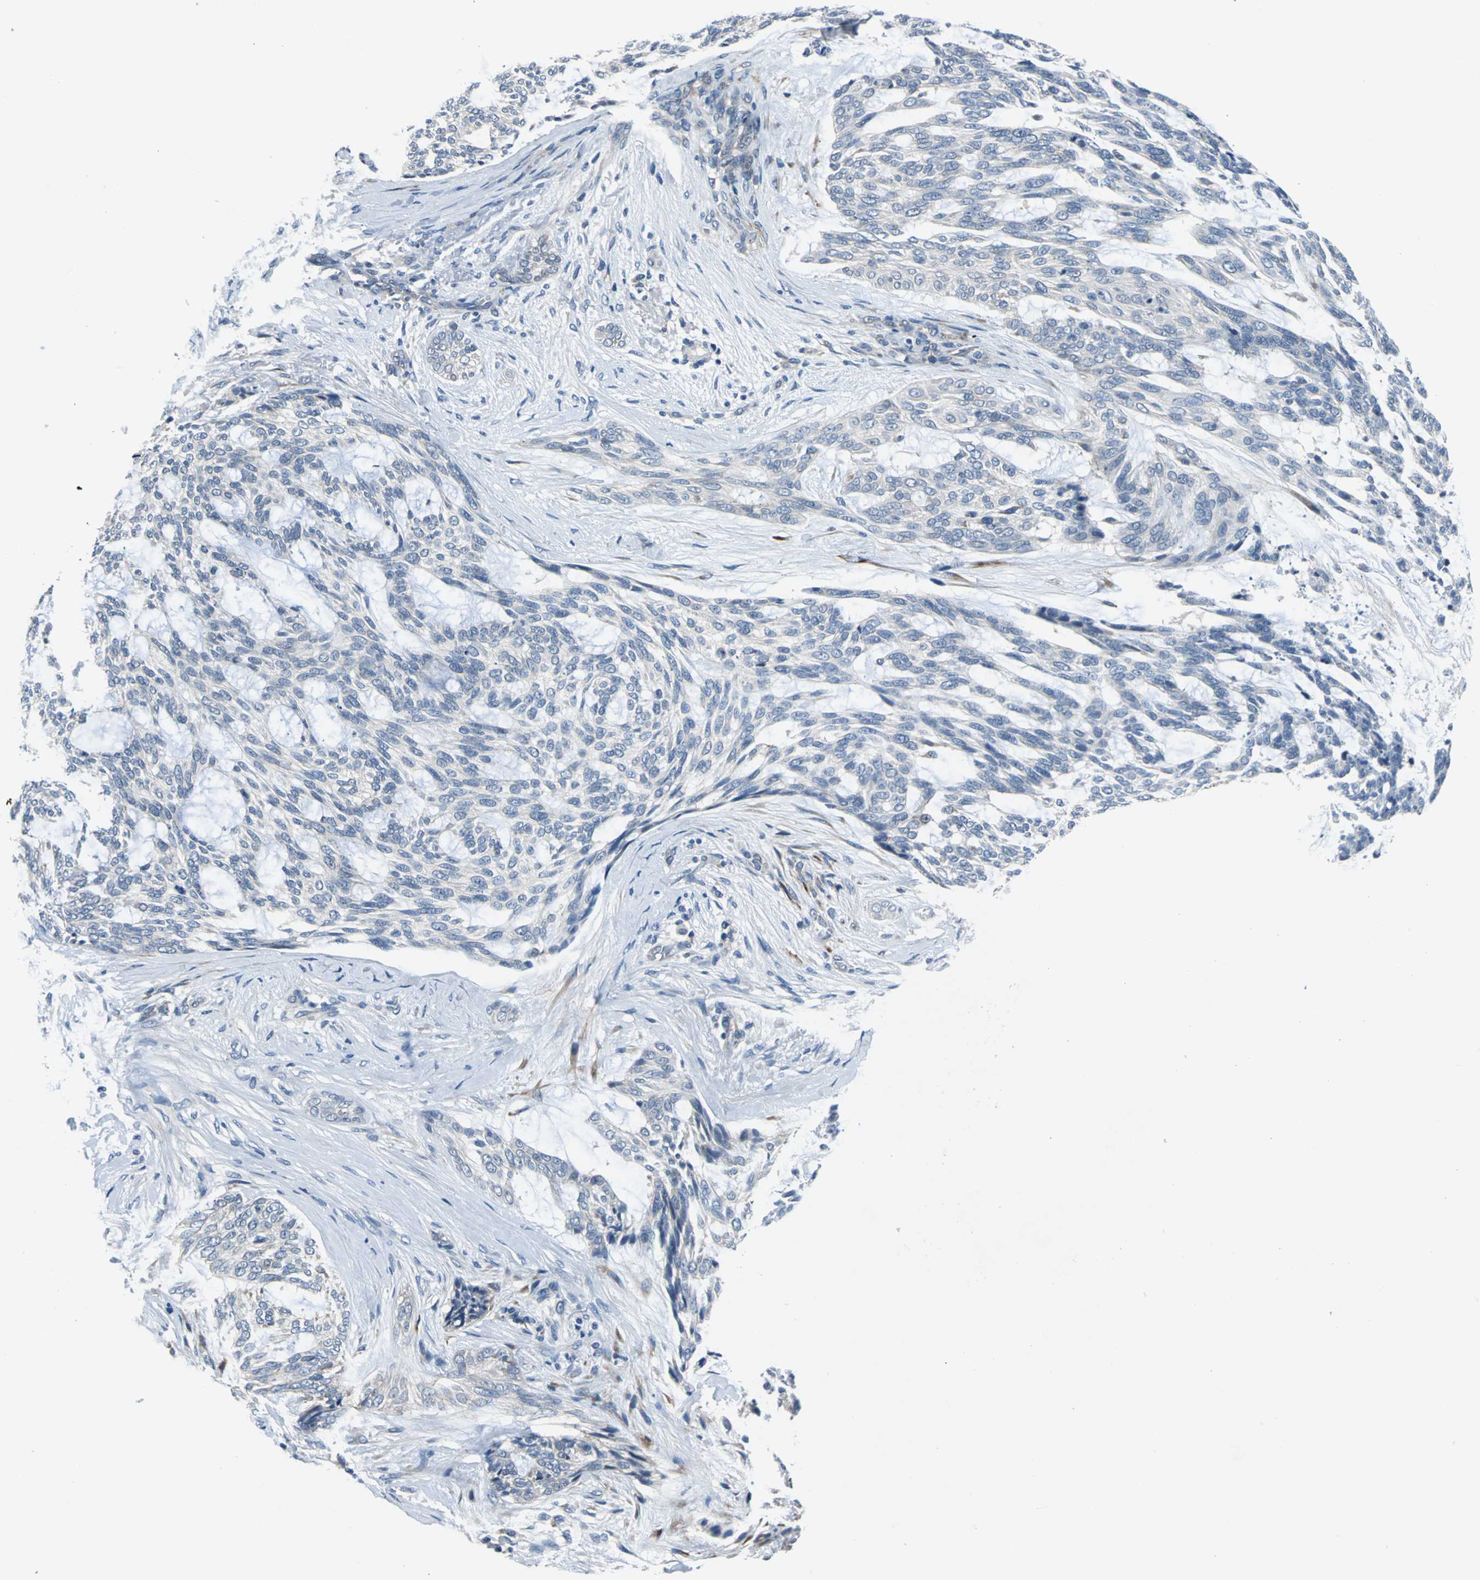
{"staining": {"intensity": "negative", "quantity": "none", "location": "none"}, "tissue": "skin cancer", "cell_type": "Tumor cells", "image_type": "cancer", "snomed": [{"axis": "morphology", "description": "Normal tissue, NOS"}, {"axis": "morphology", "description": "Basal cell carcinoma"}, {"axis": "topography", "description": "Skin"}], "caption": "Tumor cells are negative for brown protein staining in basal cell carcinoma (skin).", "gene": "ZNF415", "patient": {"sex": "female", "age": 71}}